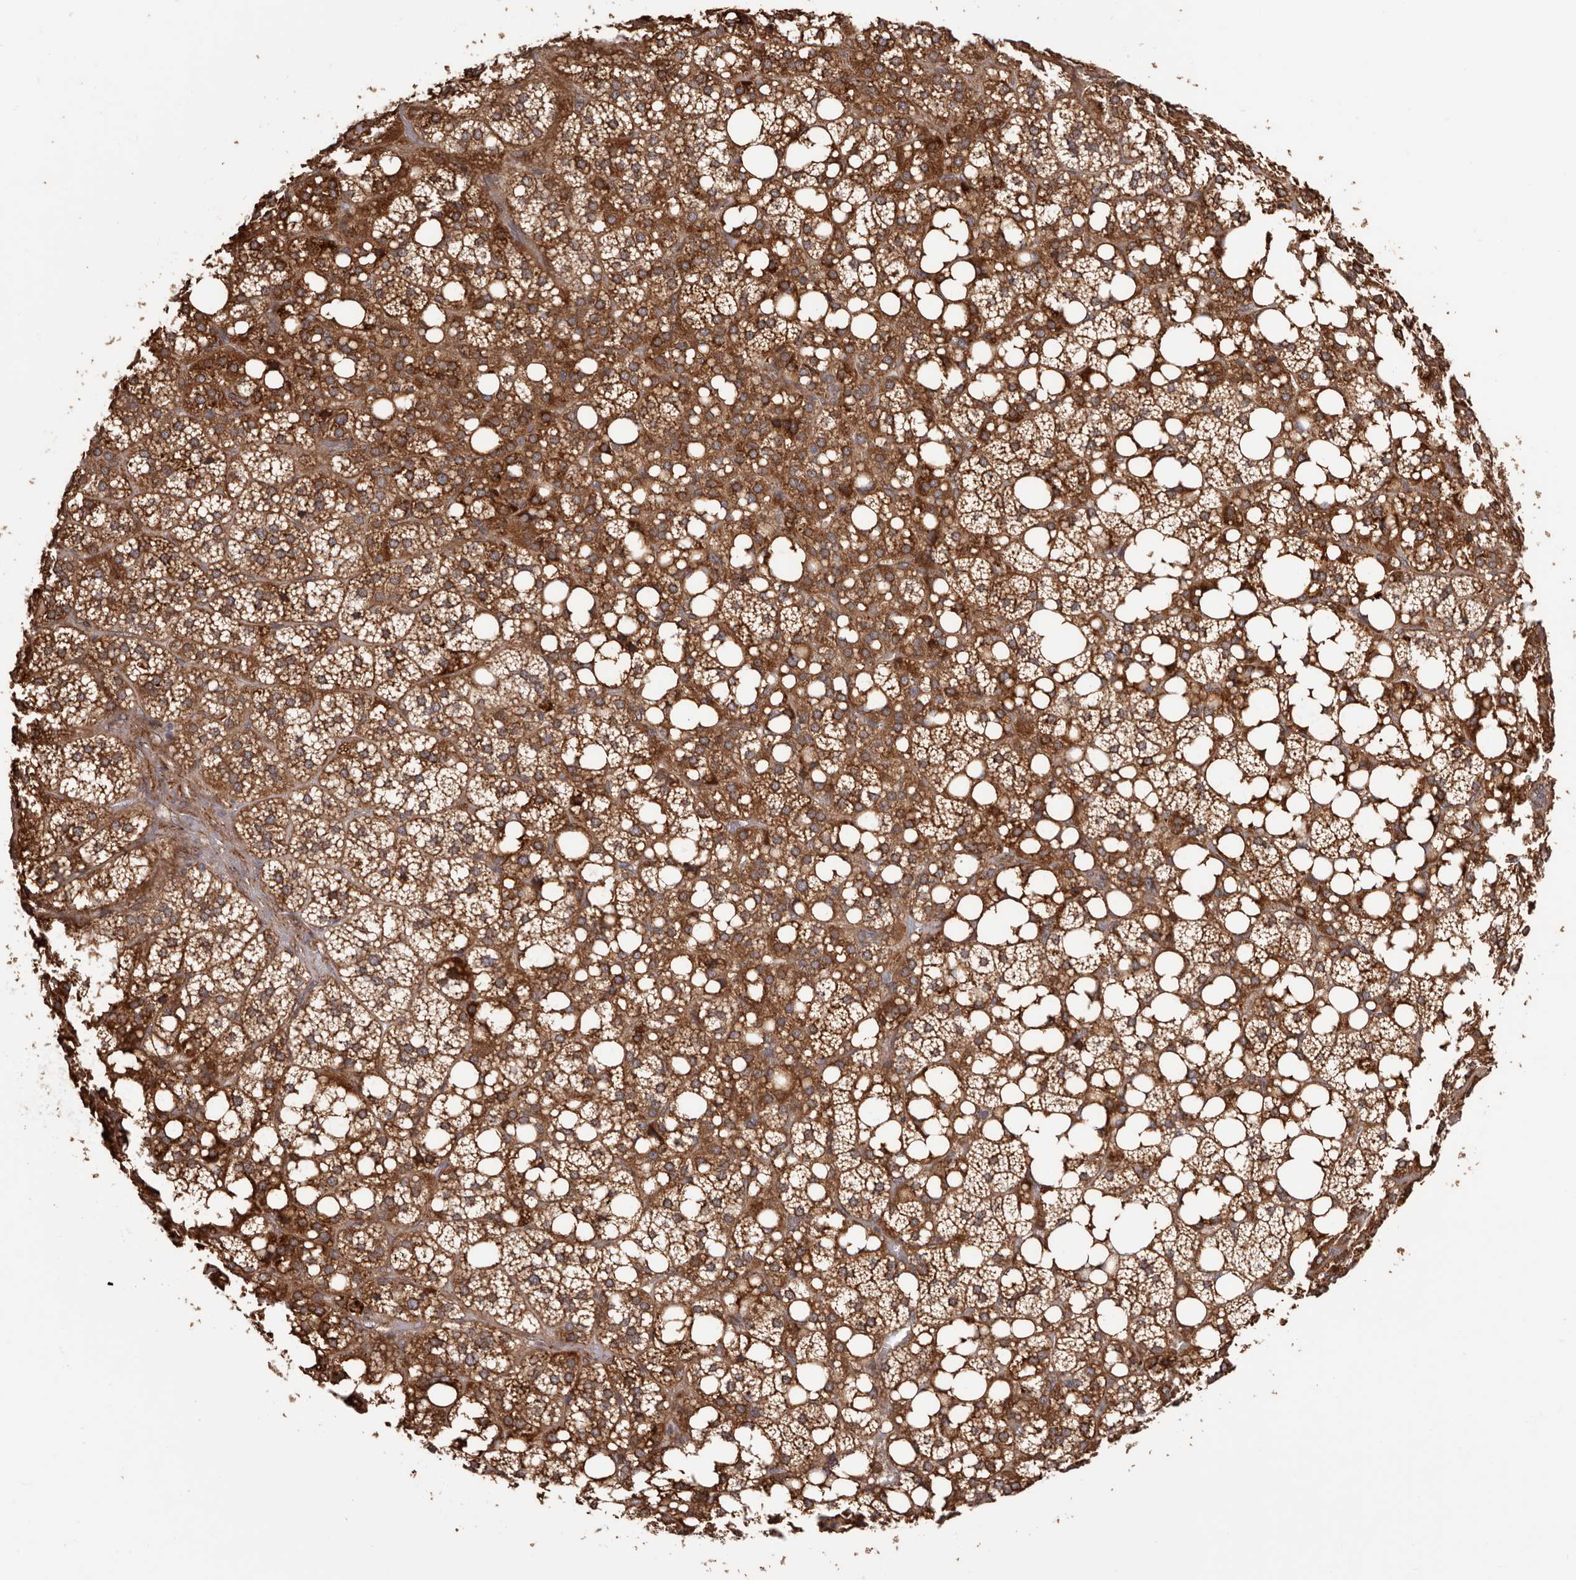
{"staining": {"intensity": "strong", "quantity": ">75%", "location": "cytoplasmic/membranous"}, "tissue": "adrenal gland", "cell_type": "Glandular cells", "image_type": "normal", "snomed": [{"axis": "morphology", "description": "Normal tissue, NOS"}, {"axis": "topography", "description": "Adrenal gland"}], "caption": "Approximately >75% of glandular cells in normal human adrenal gland exhibit strong cytoplasmic/membranous protein positivity as visualized by brown immunohistochemical staining.", "gene": "ZCCHC7", "patient": {"sex": "female", "age": 59}}